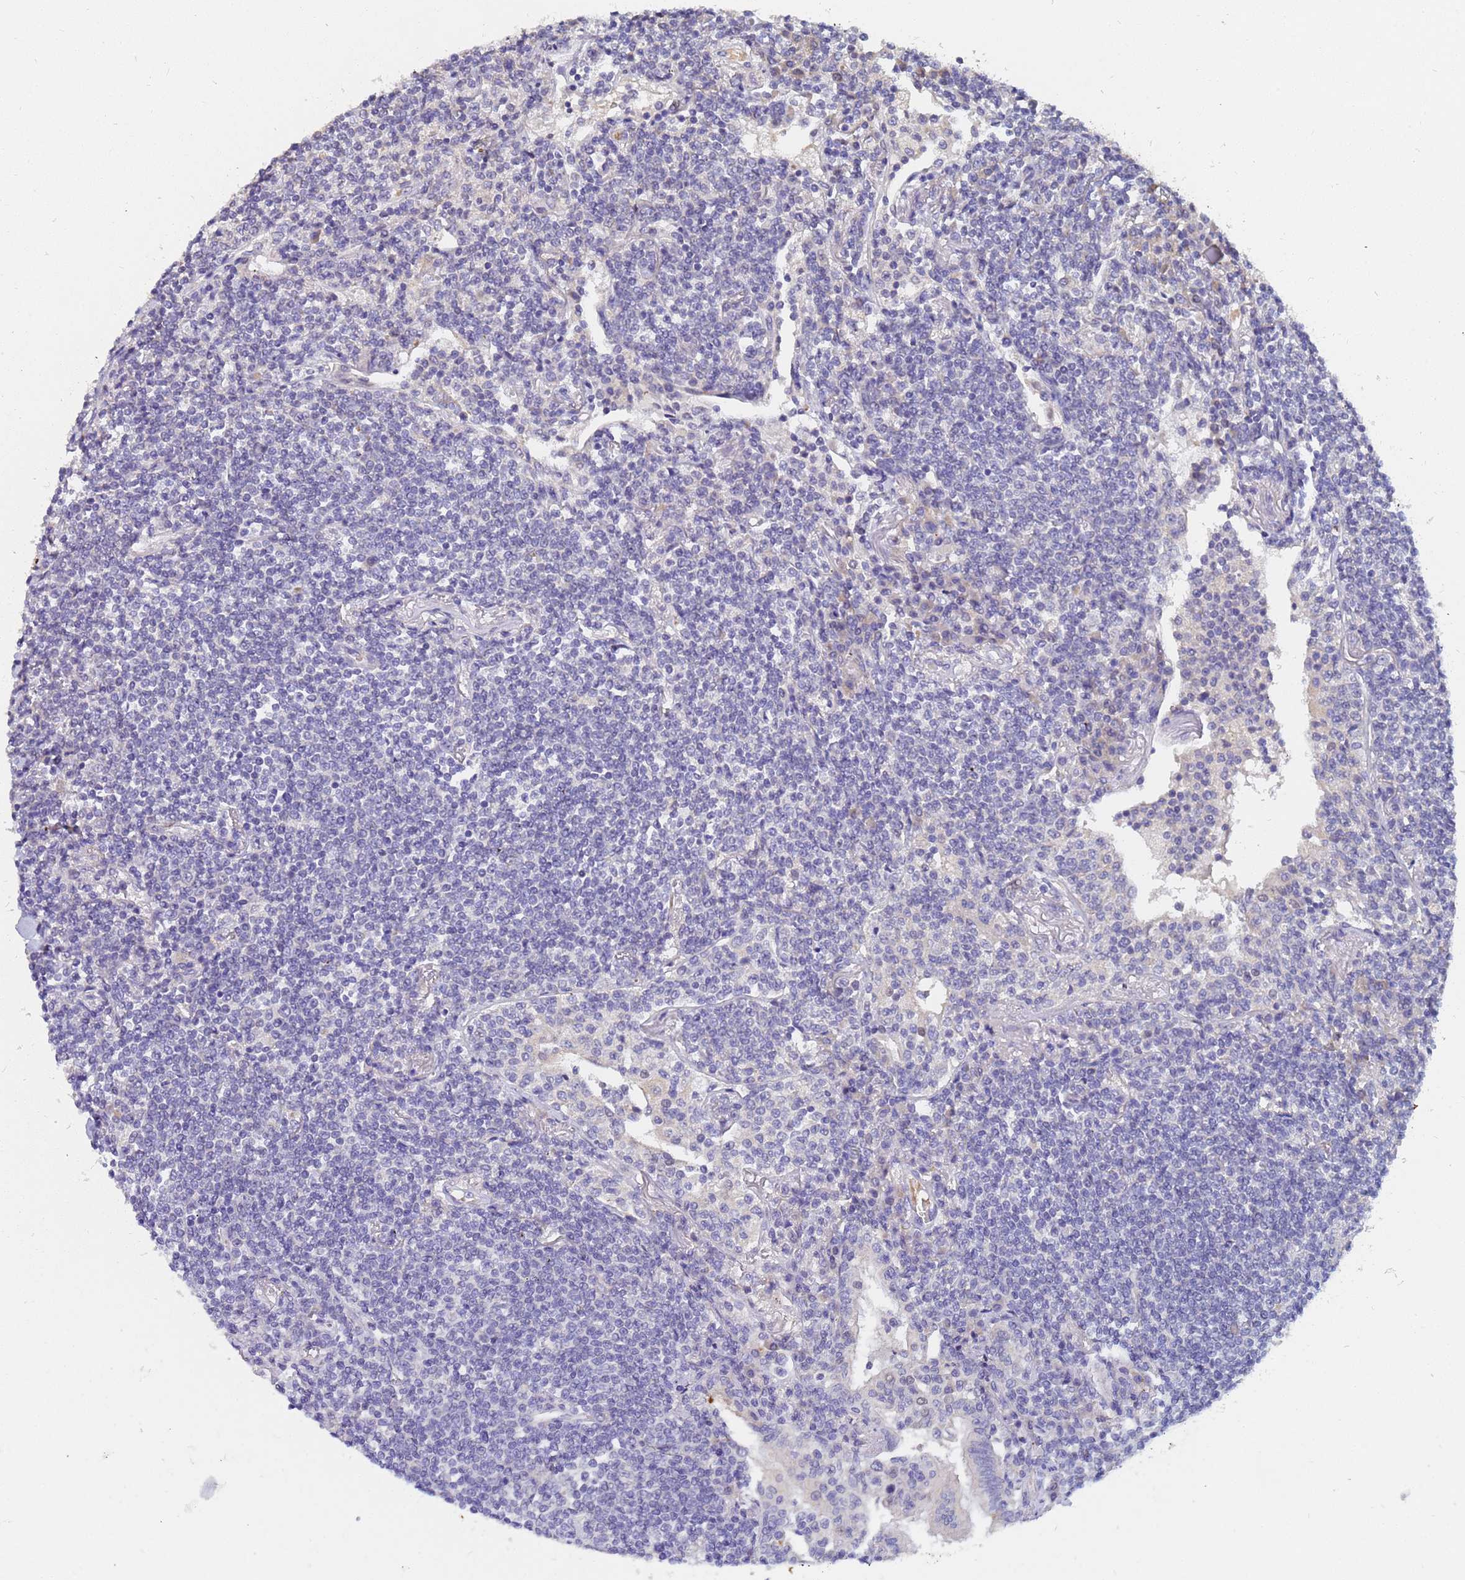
{"staining": {"intensity": "negative", "quantity": "none", "location": "none"}, "tissue": "lymphoma", "cell_type": "Tumor cells", "image_type": "cancer", "snomed": [{"axis": "morphology", "description": "Malignant lymphoma, non-Hodgkin's type, Low grade"}, {"axis": "topography", "description": "Lung"}], "caption": "DAB (3,3'-diaminobenzidine) immunohistochemical staining of human lymphoma exhibits no significant expression in tumor cells.", "gene": "IHO1", "patient": {"sex": "female", "age": 71}}